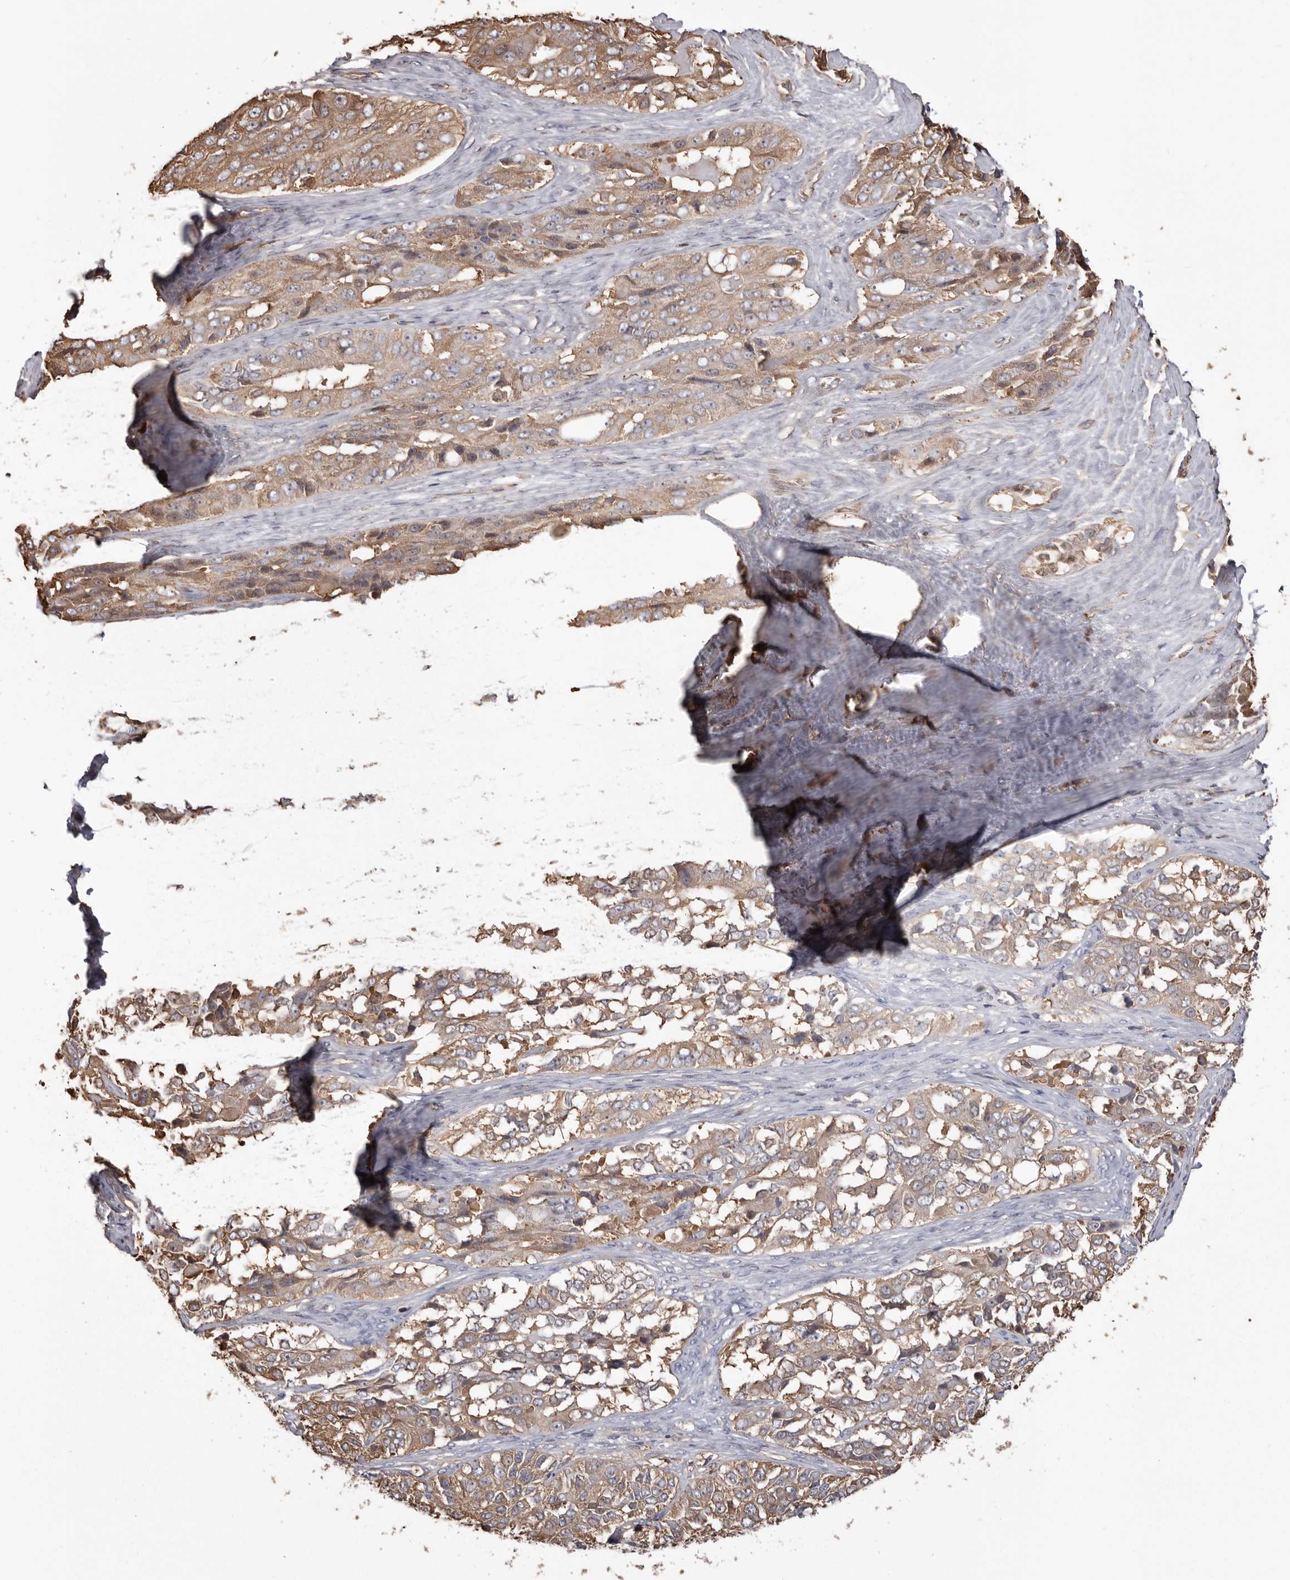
{"staining": {"intensity": "weak", "quantity": ">75%", "location": "cytoplasmic/membranous"}, "tissue": "ovarian cancer", "cell_type": "Tumor cells", "image_type": "cancer", "snomed": [{"axis": "morphology", "description": "Carcinoma, endometroid"}, {"axis": "topography", "description": "Ovary"}], "caption": "Endometroid carcinoma (ovarian) was stained to show a protein in brown. There is low levels of weak cytoplasmic/membranous expression in about >75% of tumor cells. (DAB = brown stain, brightfield microscopy at high magnification).", "gene": "PKM", "patient": {"sex": "female", "age": 51}}